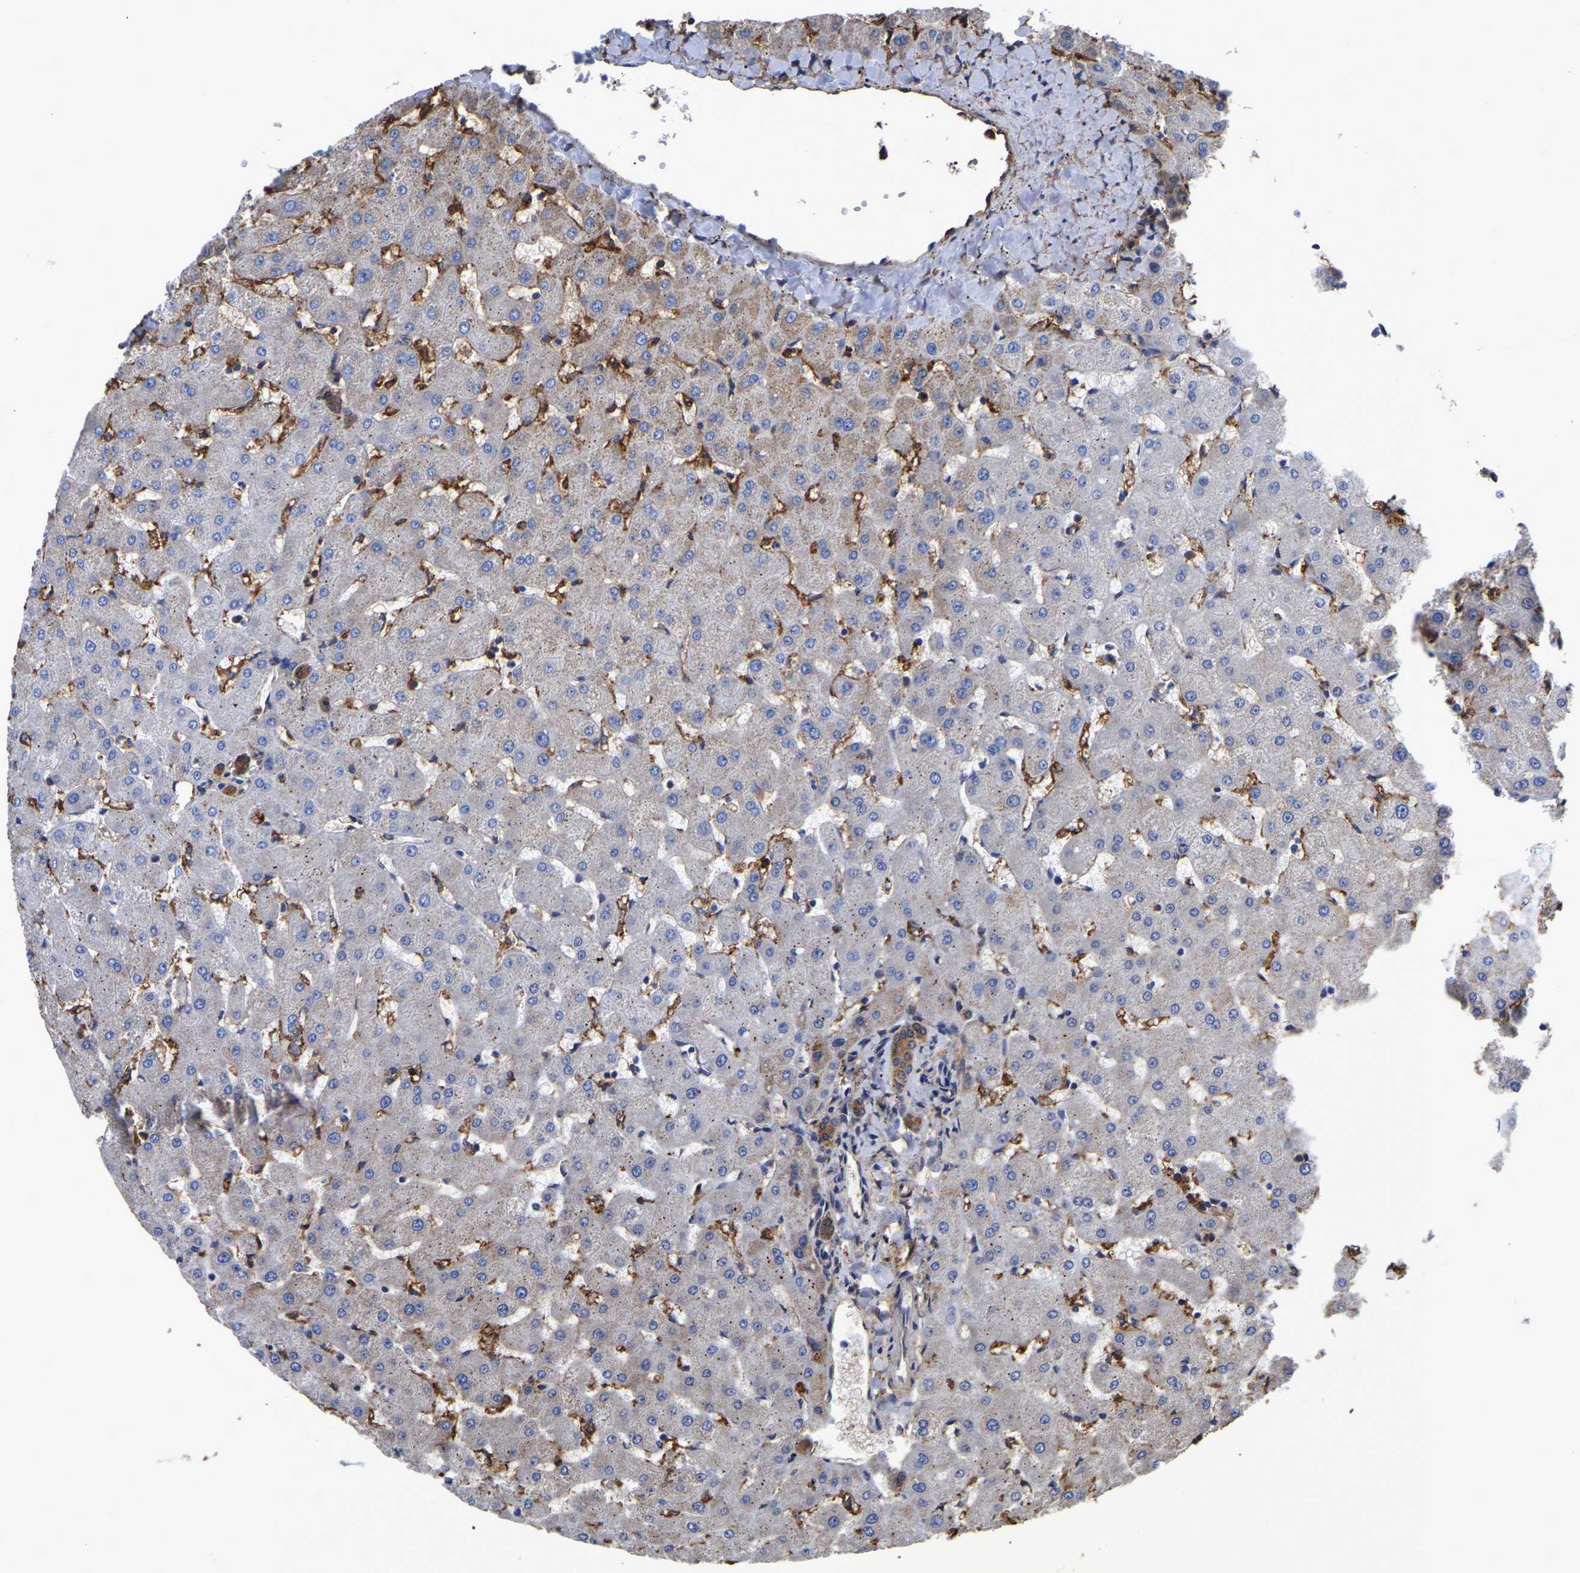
{"staining": {"intensity": "moderate", "quantity": ">75%", "location": "cytoplasmic/membranous"}, "tissue": "liver", "cell_type": "Cholangiocytes", "image_type": "normal", "snomed": [{"axis": "morphology", "description": "Normal tissue, NOS"}, {"axis": "topography", "description": "Liver"}], "caption": "DAB (3,3'-diaminobenzidine) immunohistochemical staining of normal liver demonstrates moderate cytoplasmic/membranous protein expression in approximately >75% of cholangiocytes.", "gene": "LIF", "patient": {"sex": "female", "age": 63}}